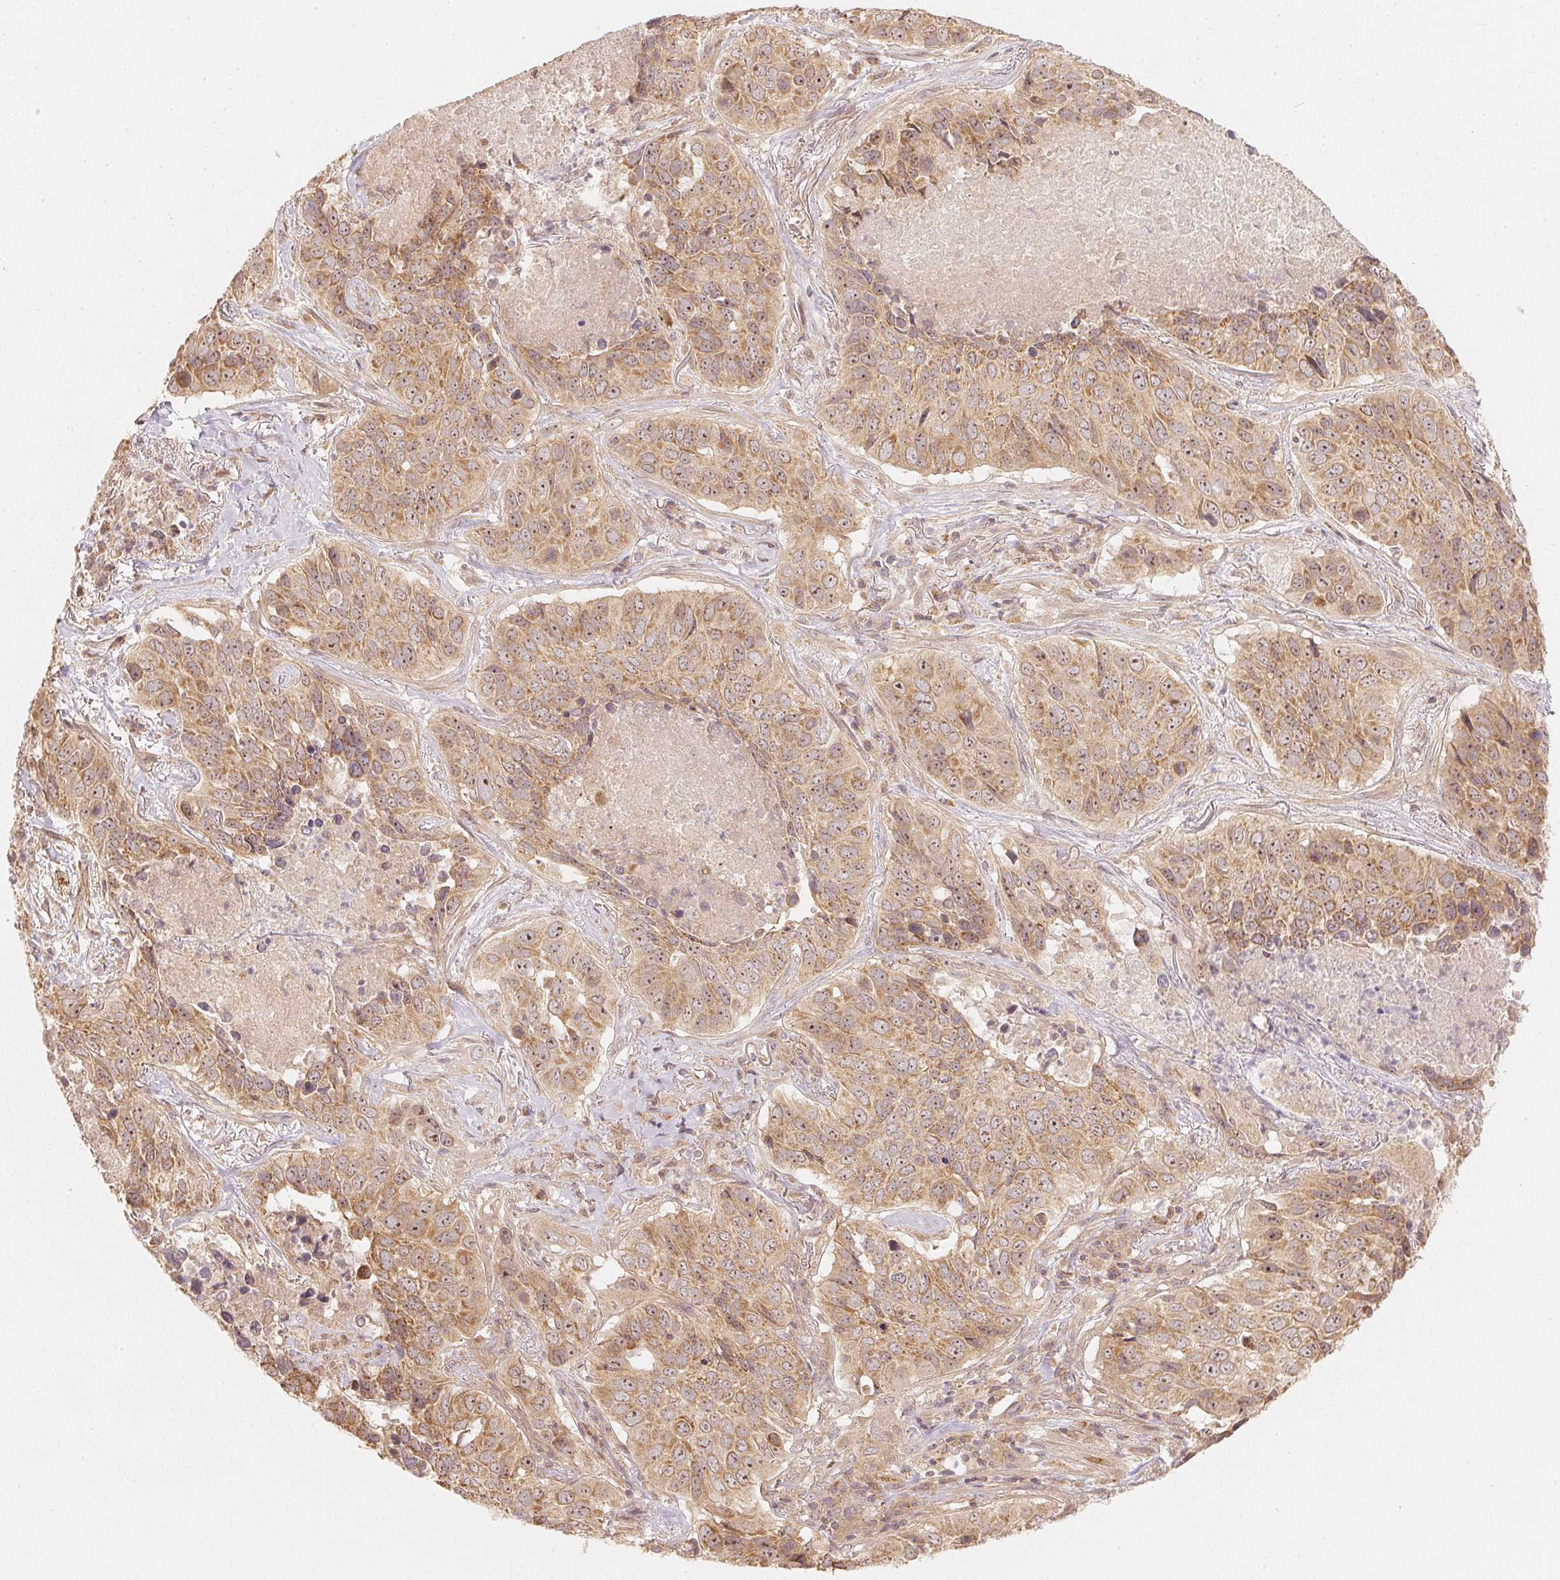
{"staining": {"intensity": "moderate", "quantity": ">75%", "location": "cytoplasmic/membranous,nuclear"}, "tissue": "lung cancer", "cell_type": "Tumor cells", "image_type": "cancer", "snomed": [{"axis": "morphology", "description": "Normal tissue, NOS"}, {"axis": "morphology", "description": "Squamous cell carcinoma, NOS"}, {"axis": "topography", "description": "Bronchus"}, {"axis": "topography", "description": "Lung"}], "caption": "Protein expression analysis of lung squamous cell carcinoma reveals moderate cytoplasmic/membranous and nuclear staining in about >75% of tumor cells.", "gene": "WDR54", "patient": {"sex": "male", "age": 64}}